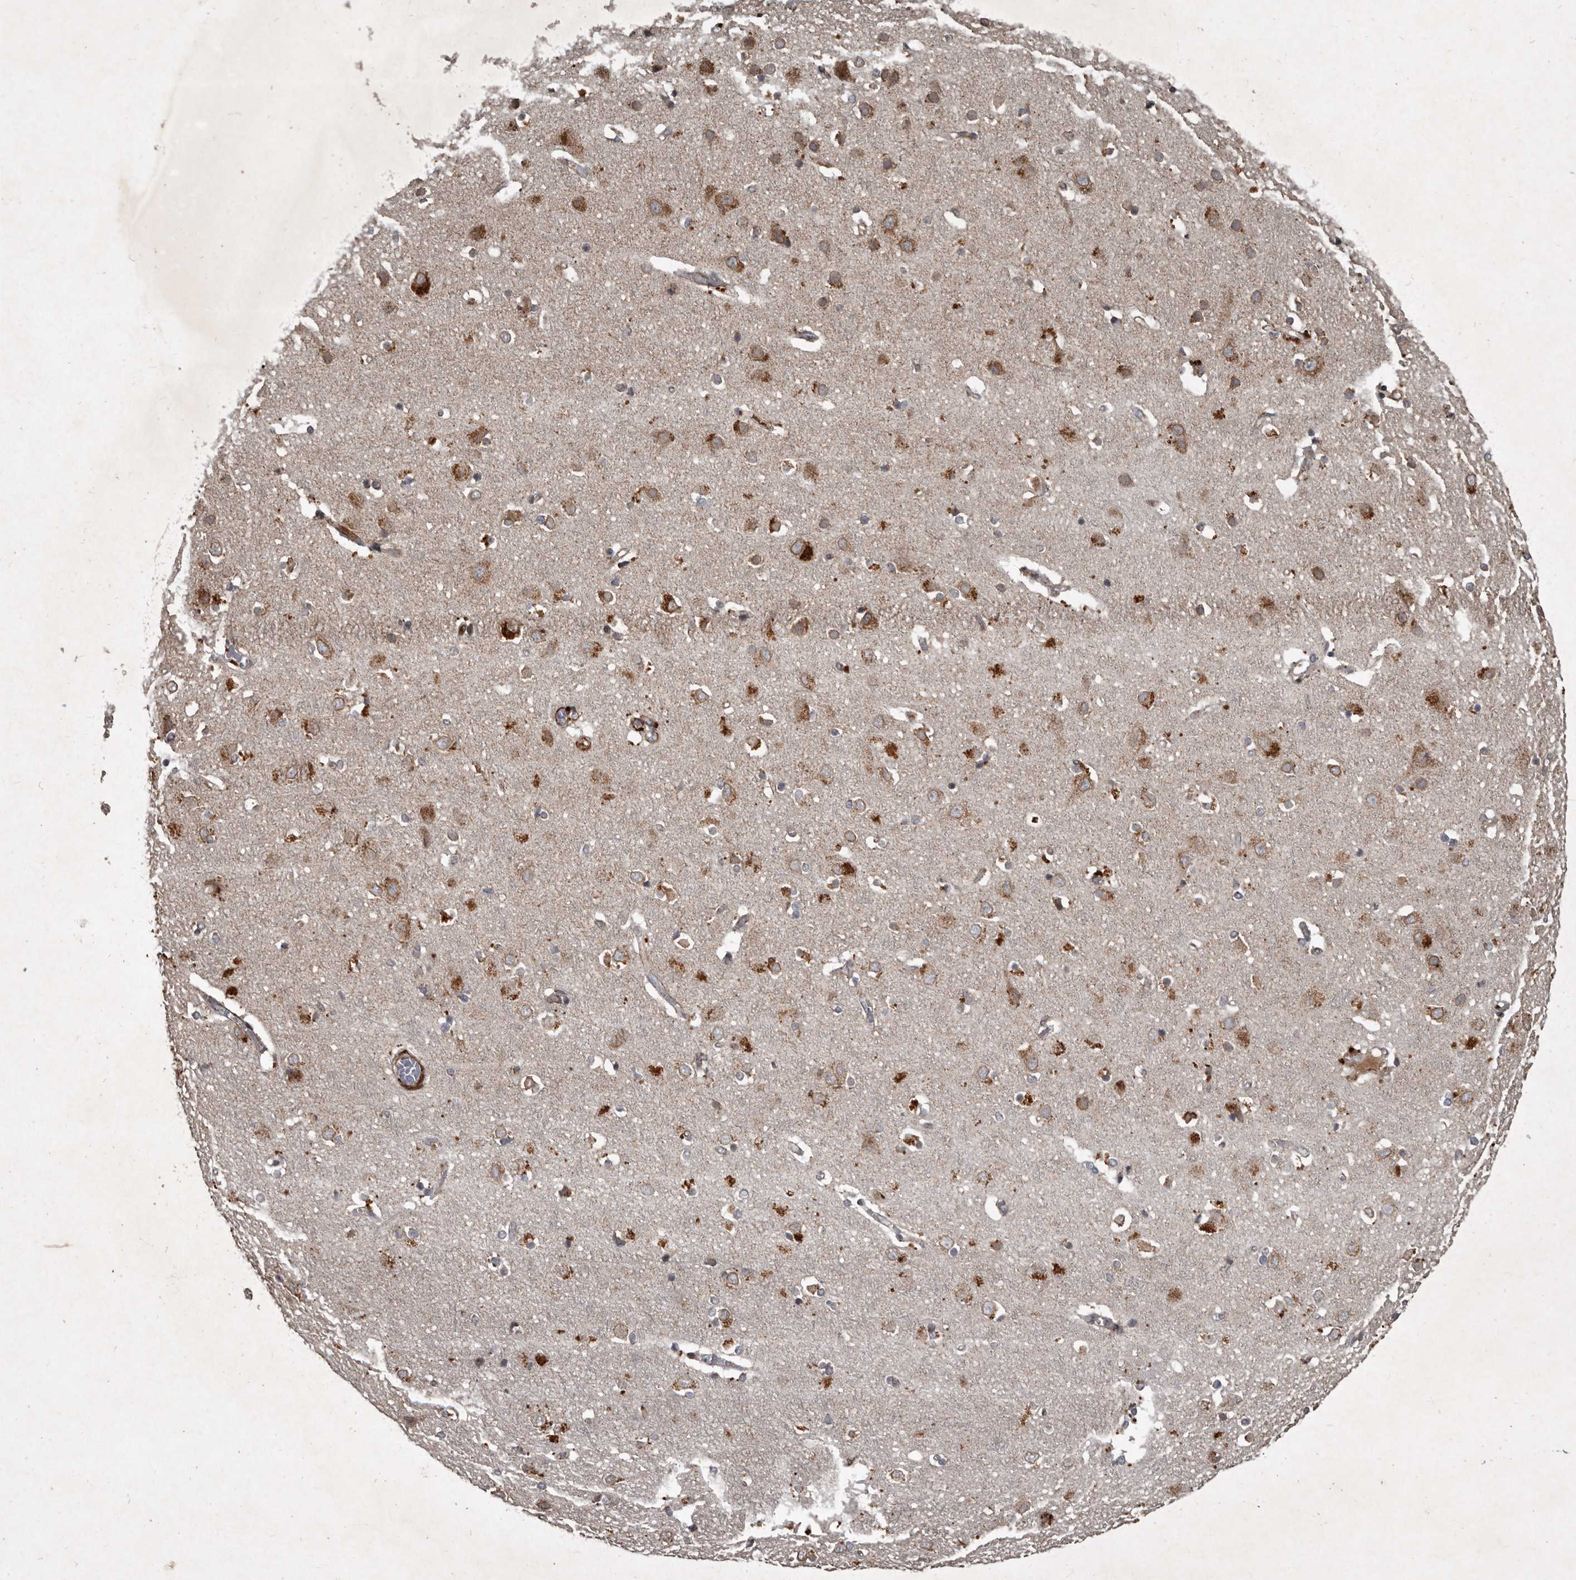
{"staining": {"intensity": "moderate", "quantity": ">75%", "location": "cytoplasmic/membranous"}, "tissue": "cerebral cortex", "cell_type": "Endothelial cells", "image_type": "normal", "snomed": [{"axis": "morphology", "description": "Normal tissue, NOS"}, {"axis": "topography", "description": "Cerebral cortex"}], "caption": "This is an image of immunohistochemistry staining of unremarkable cerebral cortex, which shows moderate positivity in the cytoplasmic/membranous of endothelial cells.", "gene": "MRPS15", "patient": {"sex": "male", "age": 54}}